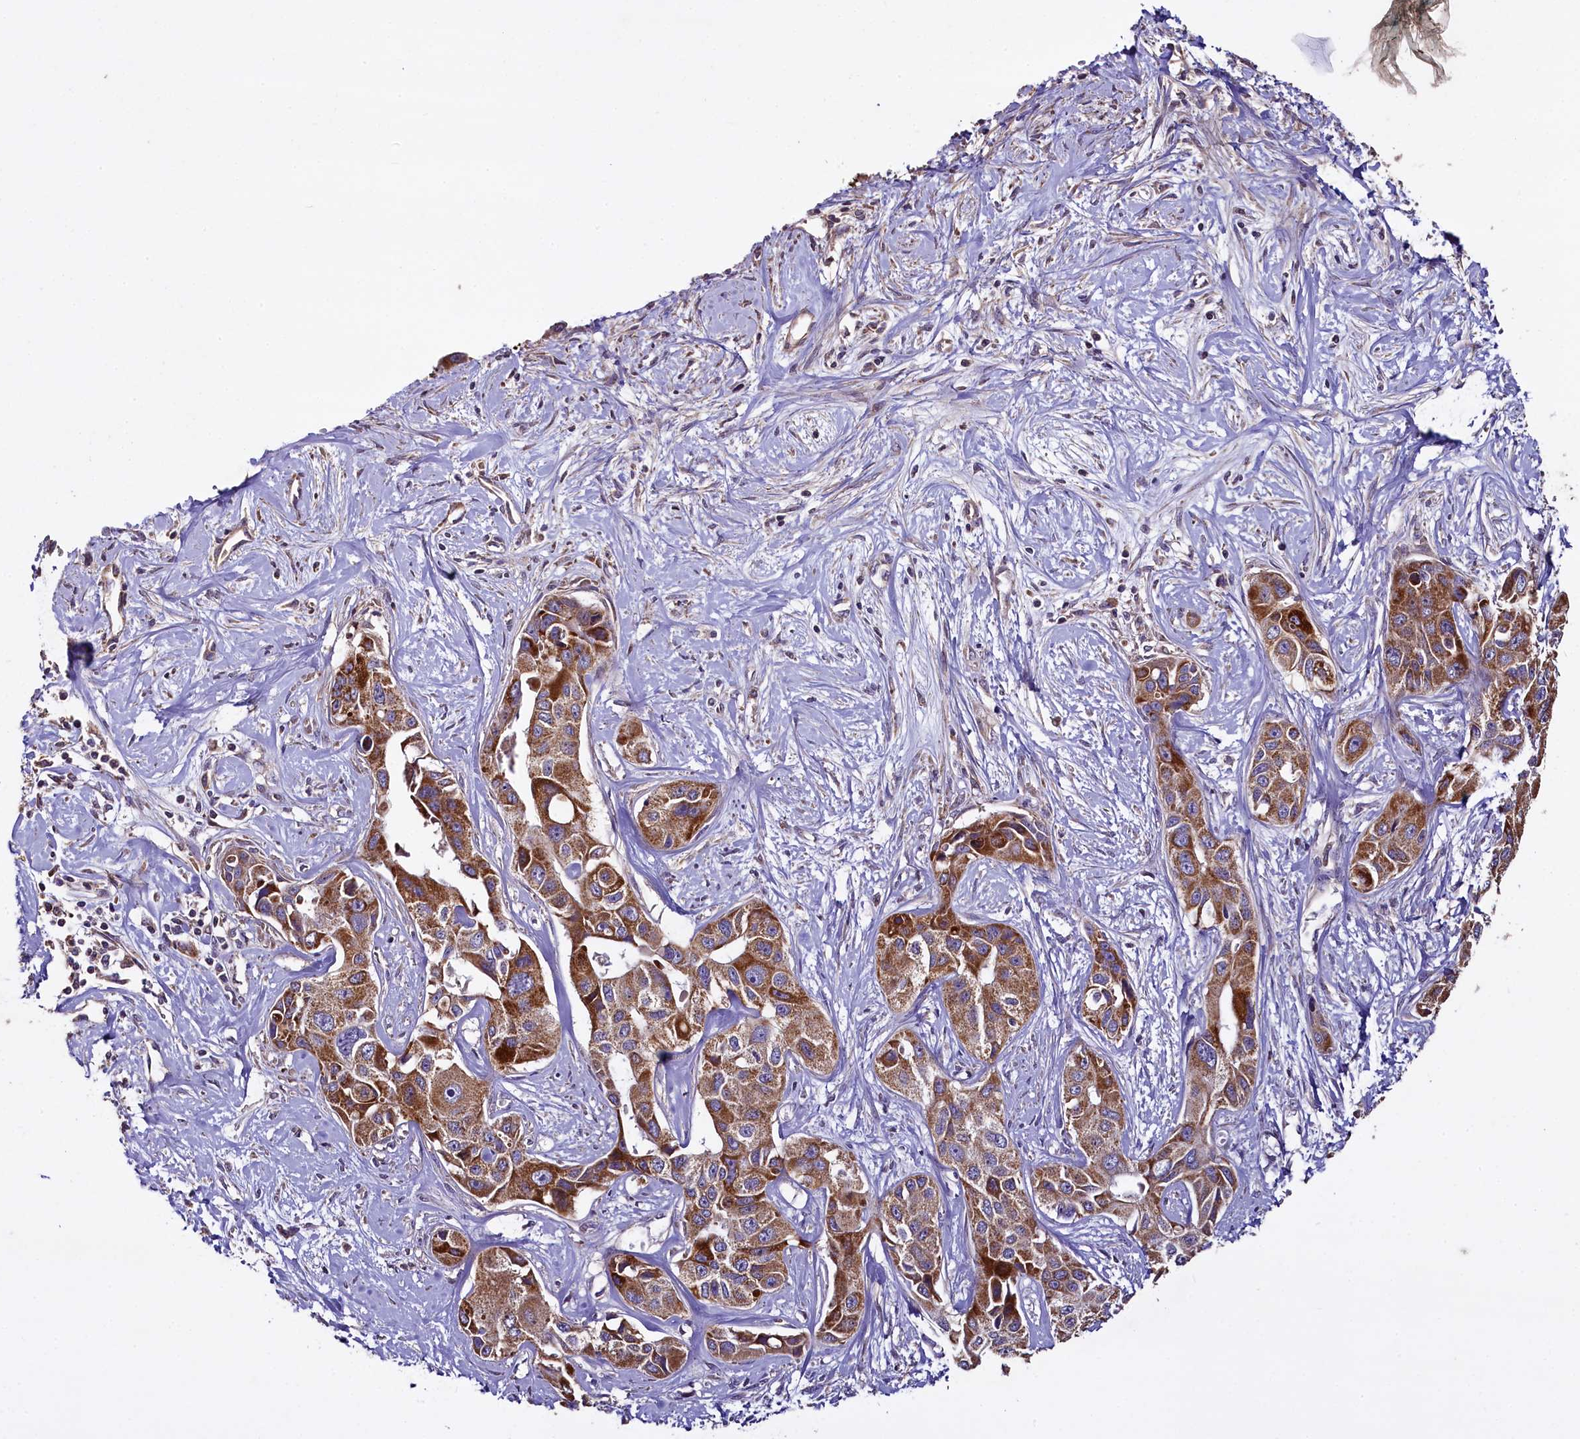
{"staining": {"intensity": "strong", "quantity": ">75%", "location": "cytoplasmic/membranous"}, "tissue": "liver cancer", "cell_type": "Tumor cells", "image_type": "cancer", "snomed": [{"axis": "morphology", "description": "Cholangiocarcinoma"}, {"axis": "topography", "description": "Liver"}], "caption": "Protein analysis of cholangiocarcinoma (liver) tissue exhibits strong cytoplasmic/membranous positivity in approximately >75% of tumor cells.", "gene": "COQ9", "patient": {"sex": "male", "age": 59}}